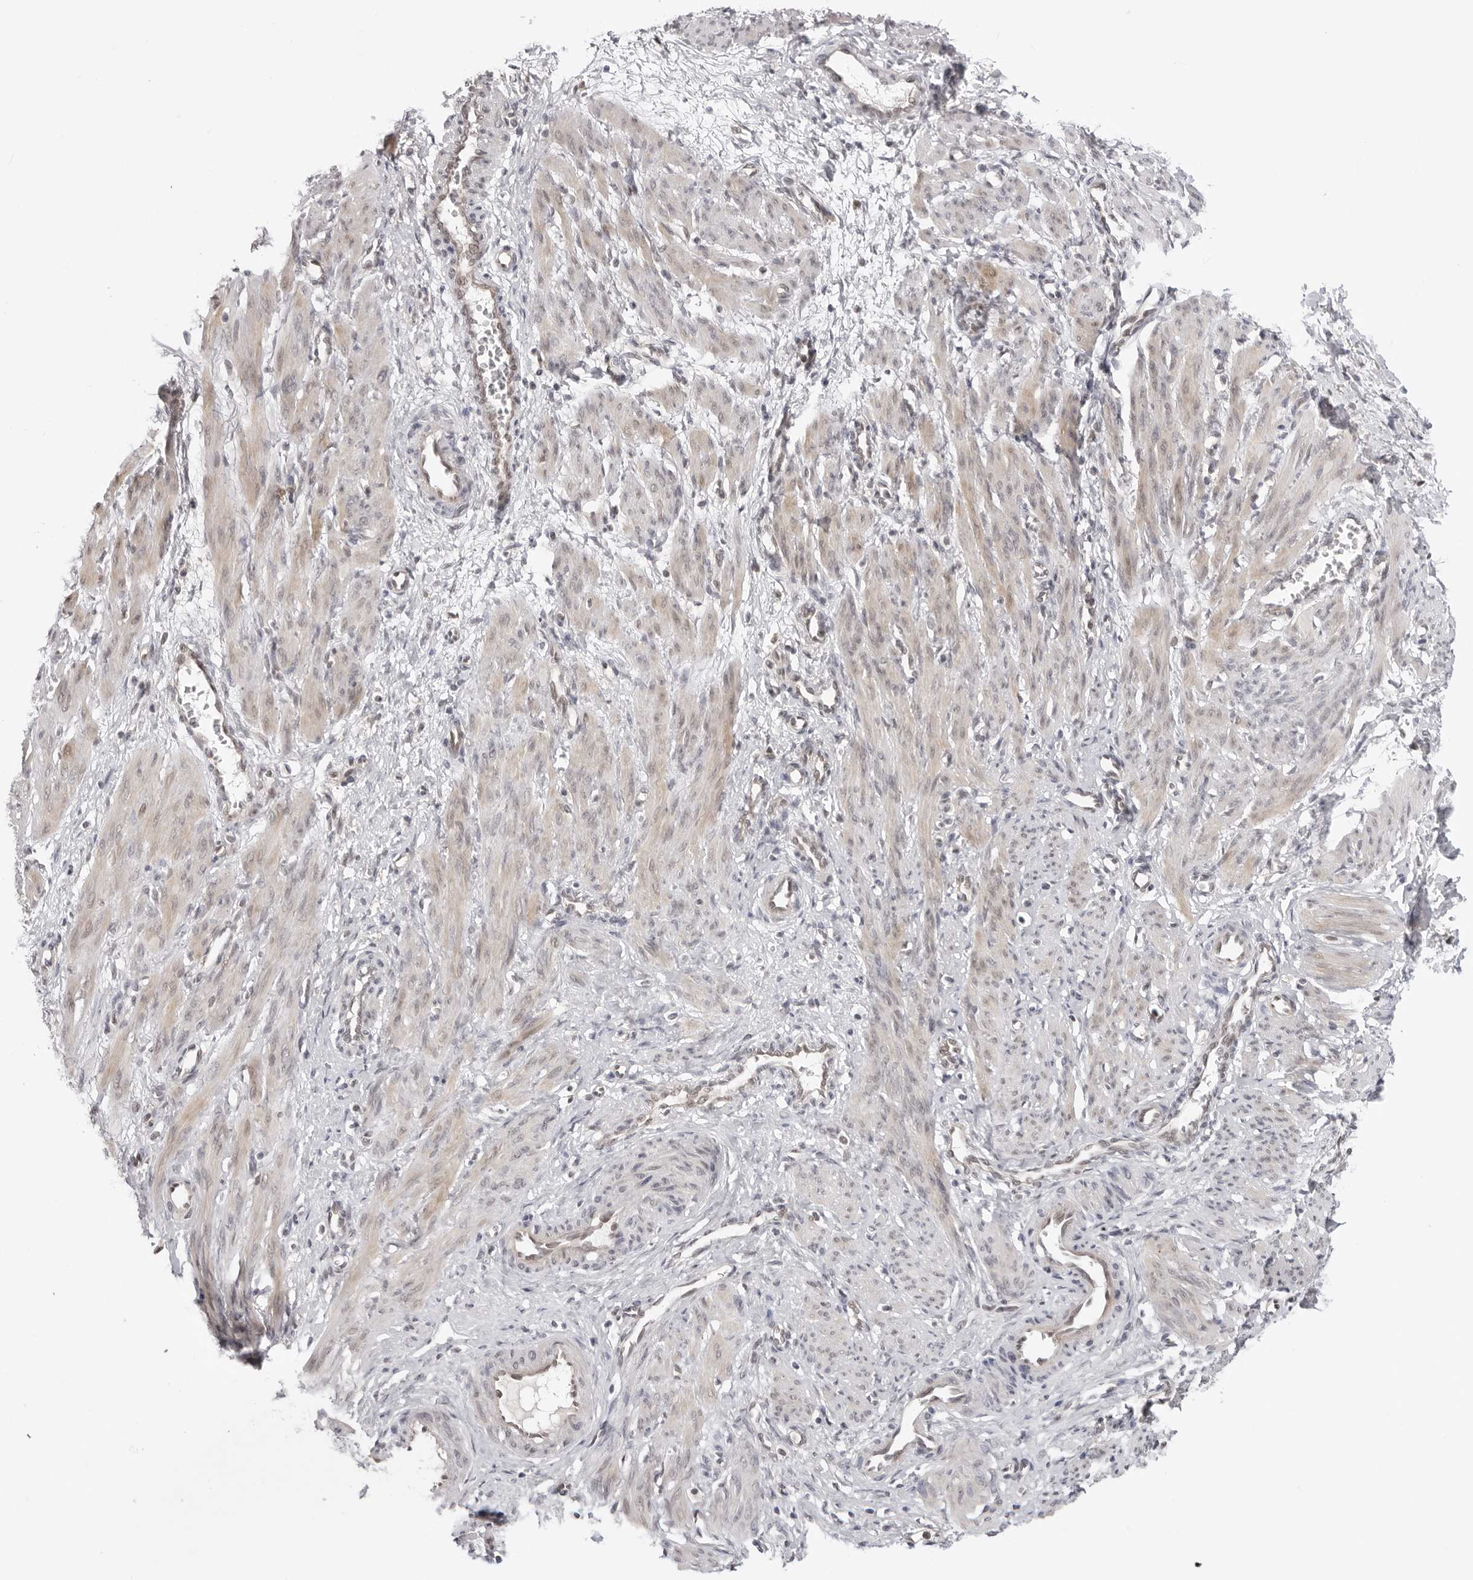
{"staining": {"intensity": "weak", "quantity": "25%-75%", "location": "nuclear"}, "tissue": "smooth muscle", "cell_type": "Smooth muscle cells", "image_type": "normal", "snomed": [{"axis": "morphology", "description": "Normal tissue, NOS"}, {"axis": "topography", "description": "Endometrium"}], "caption": "The immunohistochemical stain labels weak nuclear staining in smooth muscle cells of unremarkable smooth muscle.", "gene": "SRGAP2", "patient": {"sex": "female", "age": 33}}